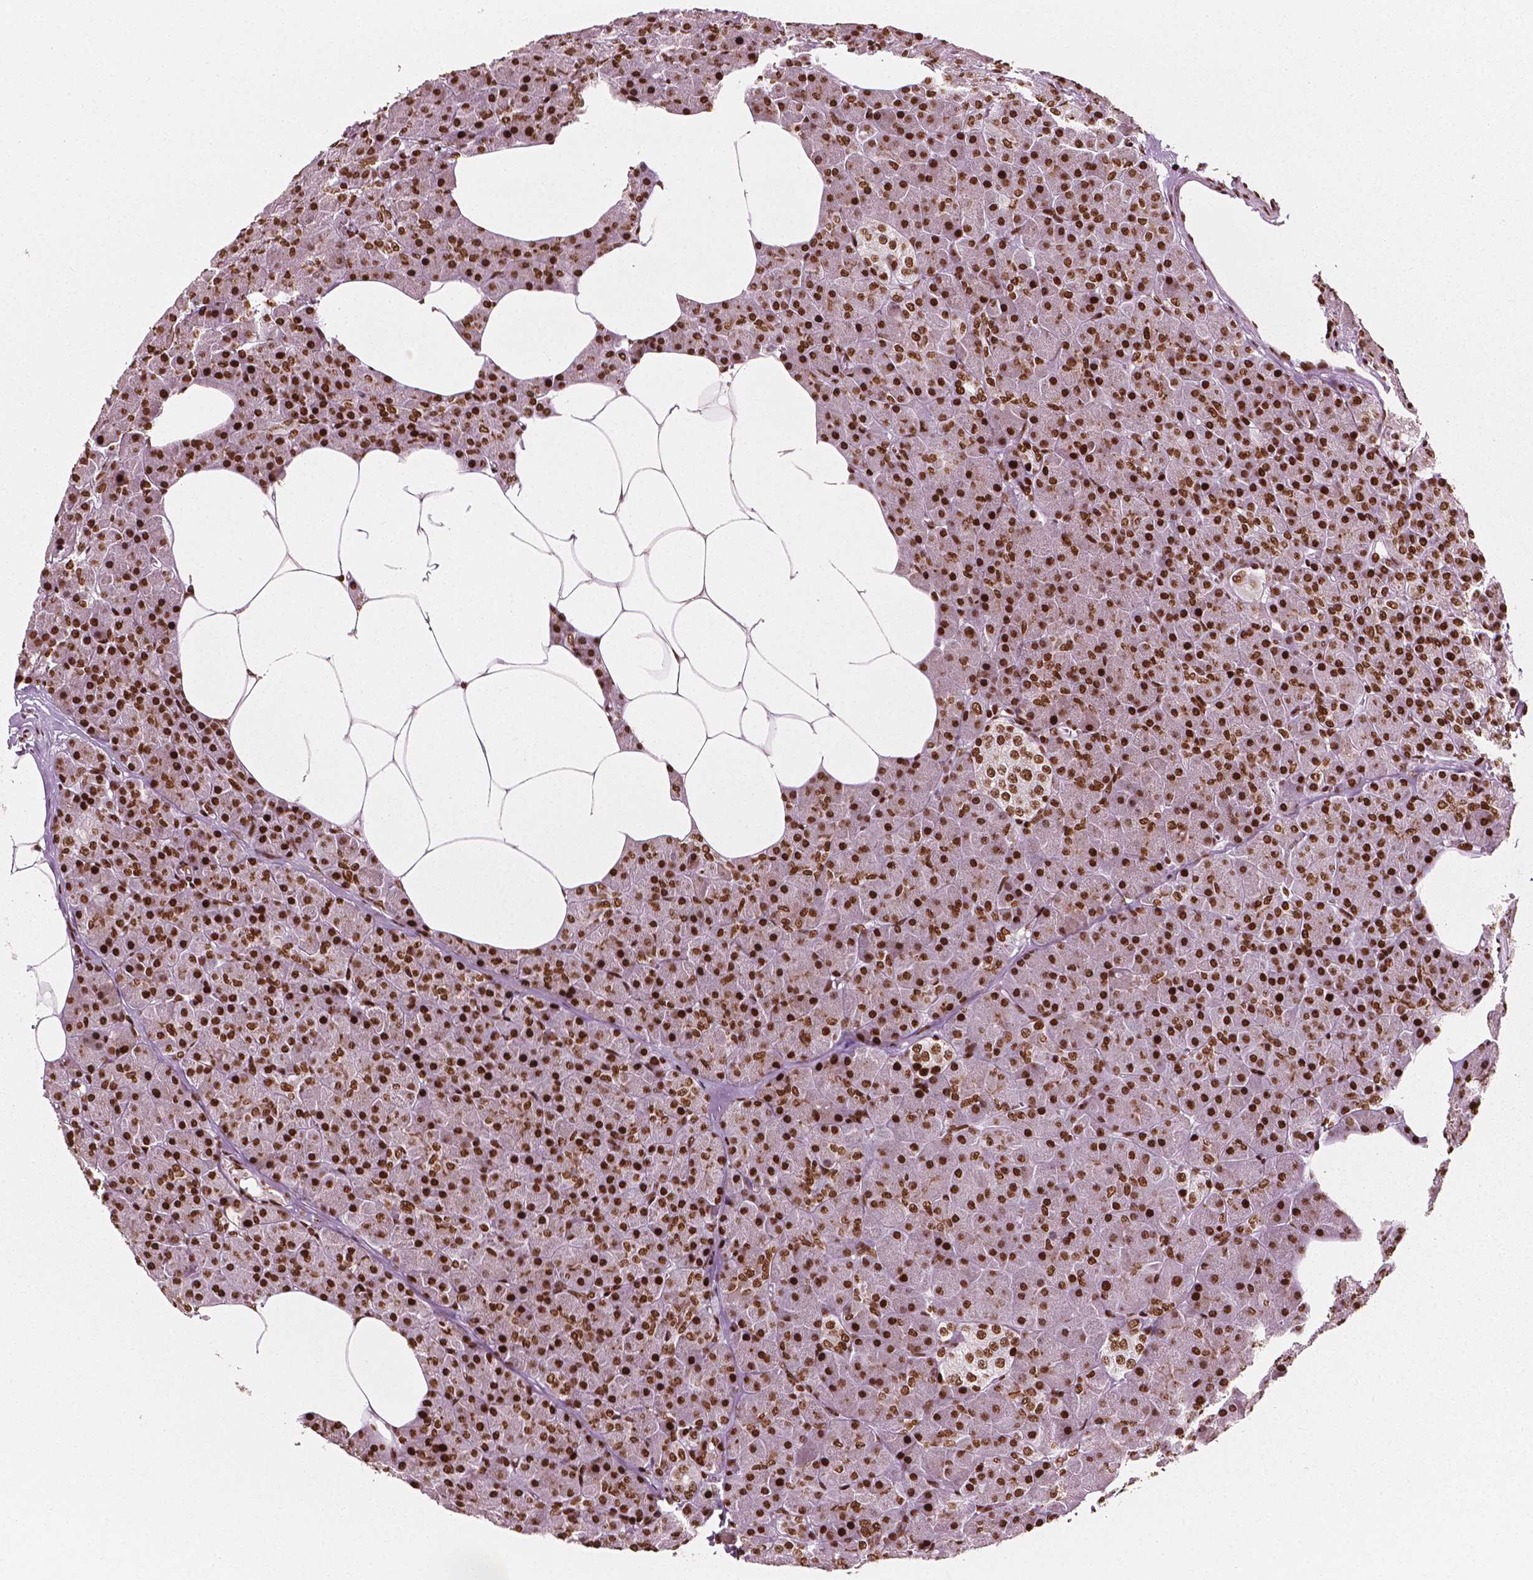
{"staining": {"intensity": "strong", "quantity": ">75%", "location": "nuclear"}, "tissue": "pancreas", "cell_type": "Exocrine glandular cells", "image_type": "normal", "snomed": [{"axis": "morphology", "description": "Normal tissue, NOS"}, {"axis": "topography", "description": "Pancreas"}], "caption": "Immunohistochemistry image of benign pancreas: pancreas stained using immunohistochemistry (IHC) exhibits high levels of strong protein expression localized specifically in the nuclear of exocrine glandular cells, appearing as a nuclear brown color.", "gene": "CTCF", "patient": {"sex": "female", "age": 45}}